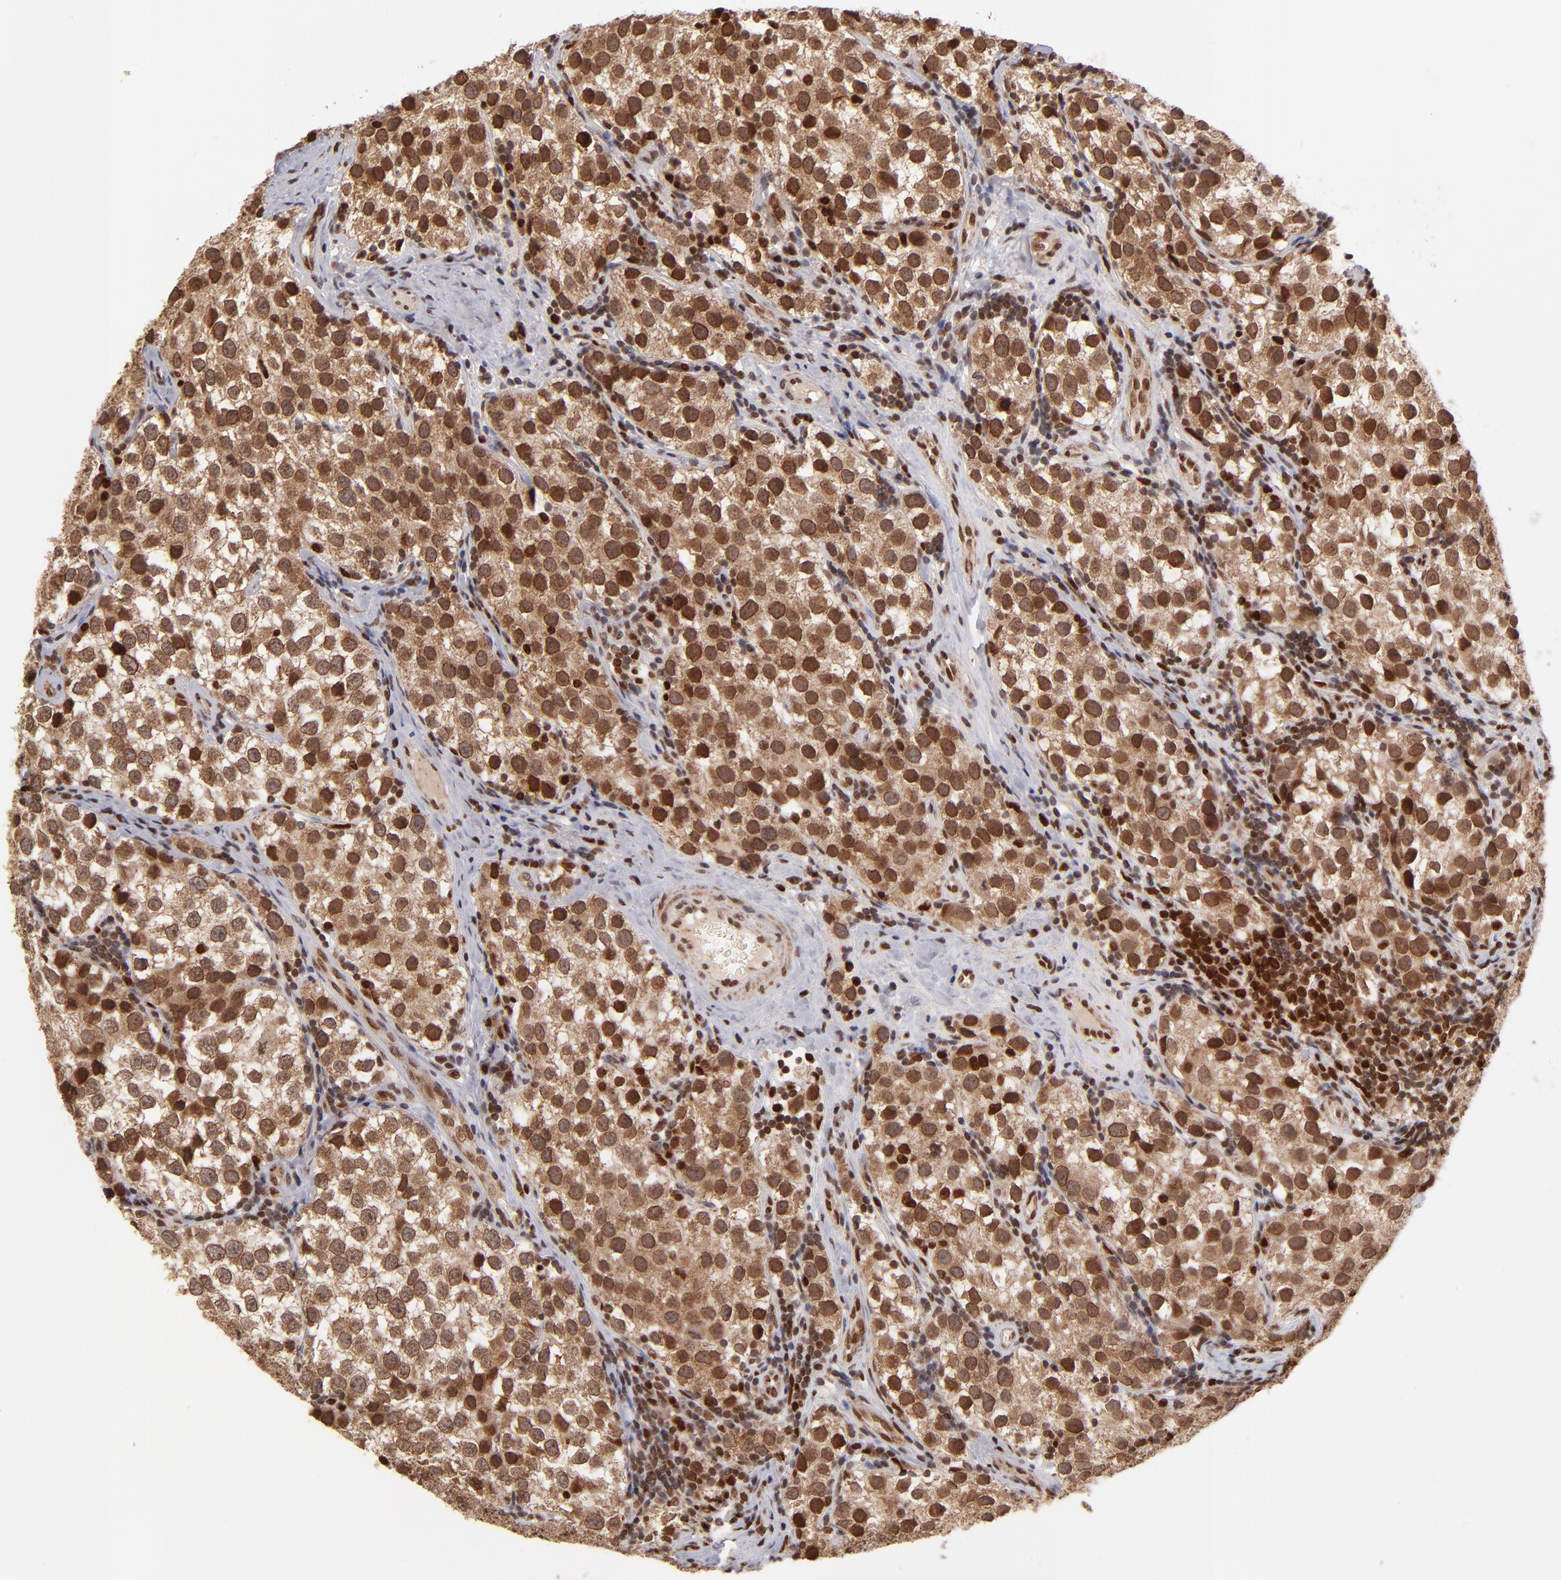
{"staining": {"intensity": "strong", "quantity": ">75%", "location": "cytoplasmic/membranous,nuclear"}, "tissue": "testis cancer", "cell_type": "Tumor cells", "image_type": "cancer", "snomed": [{"axis": "morphology", "description": "Seminoma, NOS"}, {"axis": "topography", "description": "Testis"}], "caption": "Immunohistochemistry micrograph of neoplastic tissue: seminoma (testis) stained using IHC exhibits high levels of strong protein expression localized specifically in the cytoplasmic/membranous and nuclear of tumor cells, appearing as a cytoplasmic/membranous and nuclear brown color.", "gene": "TOP1MT", "patient": {"sex": "male", "age": 39}}